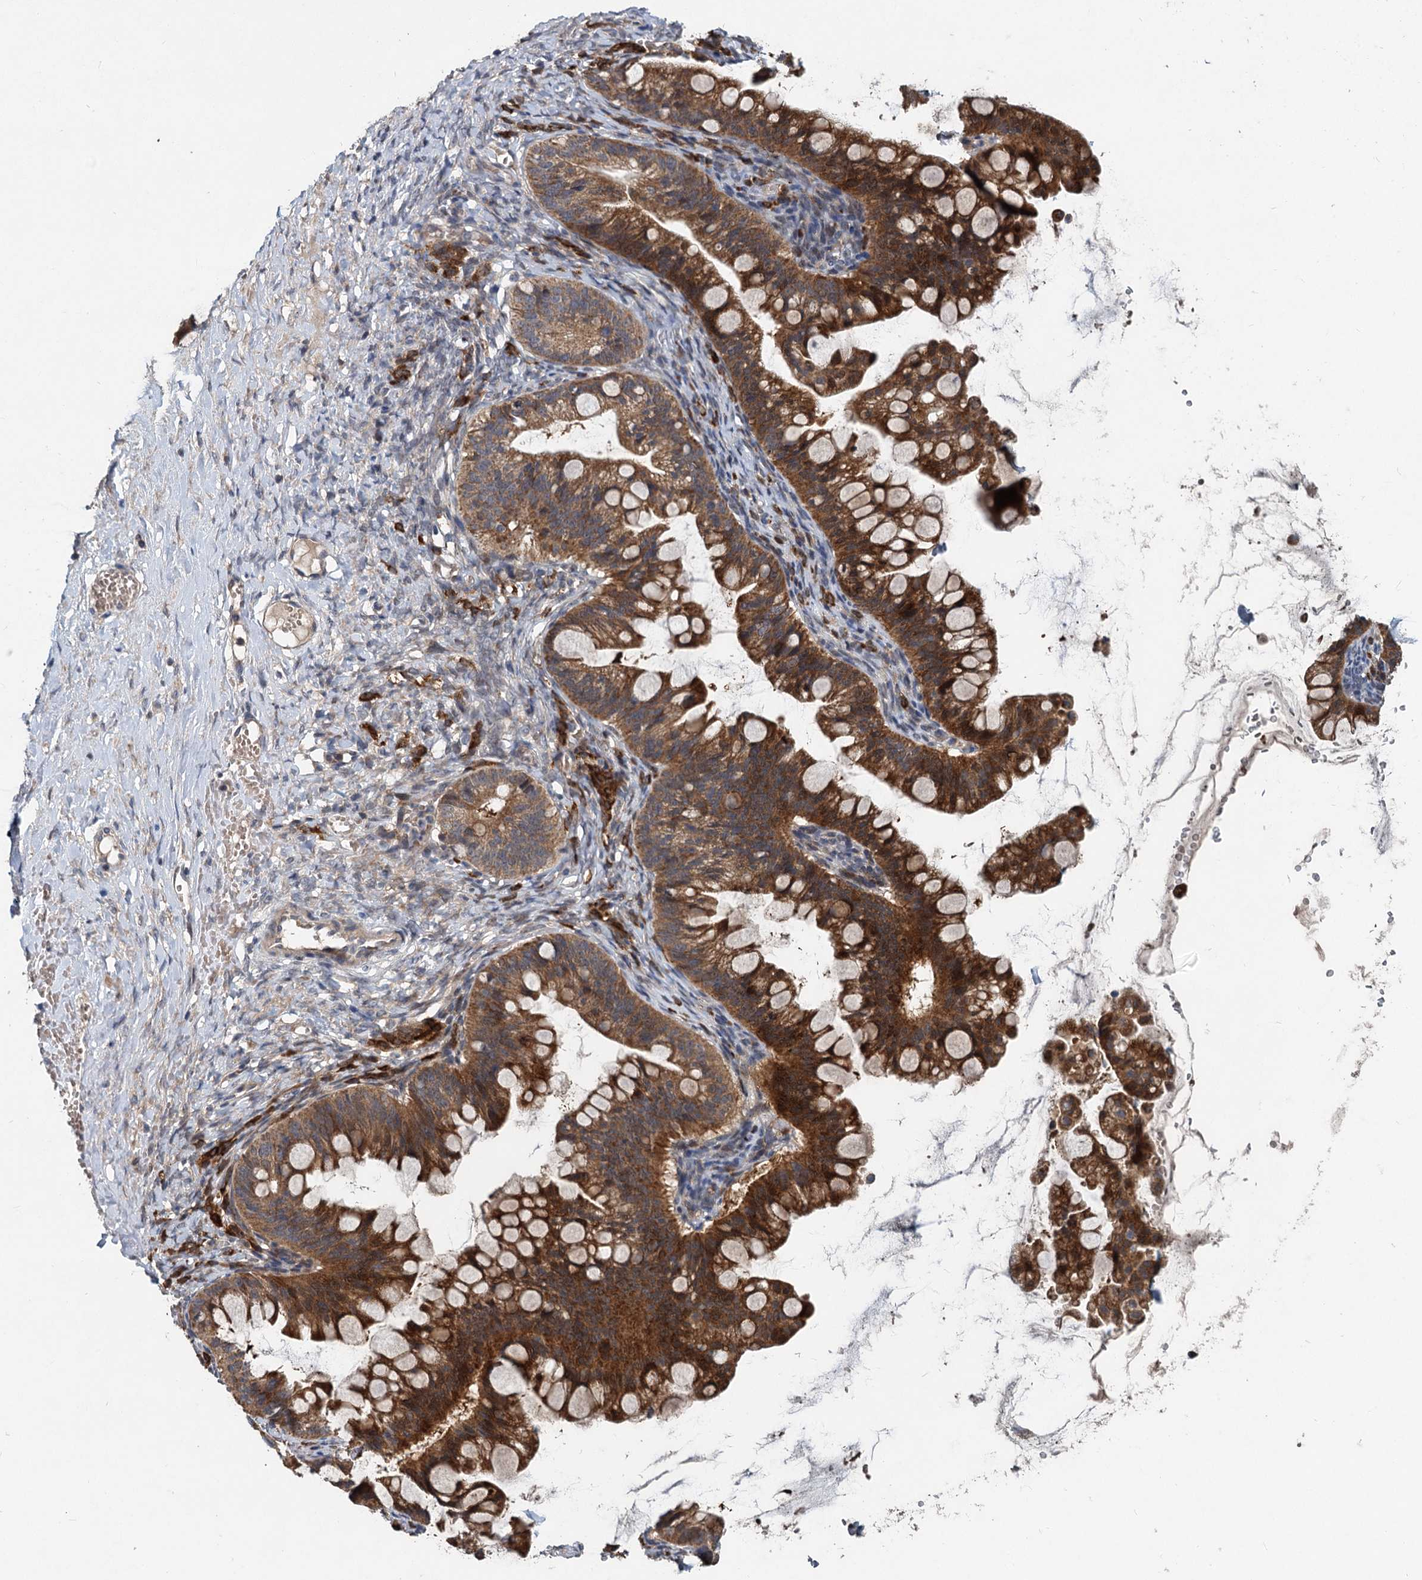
{"staining": {"intensity": "strong", "quantity": ">75%", "location": "cytoplasmic/membranous"}, "tissue": "ovarian cancer", "cell_type": "Tumor cells", "image_type": "cancer", "snomed": [{"axis": "morphology", "description": "Cystadenocarcinoma, mucinous, NOS"}, {"axis": "topography", "description": "Ovary"}], "caption": "Immunohistochemical staining of human ovarian mucinous cystadenocarcinoma exhibits strong cytoplasmic/membranous protein staining in about >75% of tumor cells.", "gene": "OTUB1", "patient": {"sex": "female", "age": 73}}